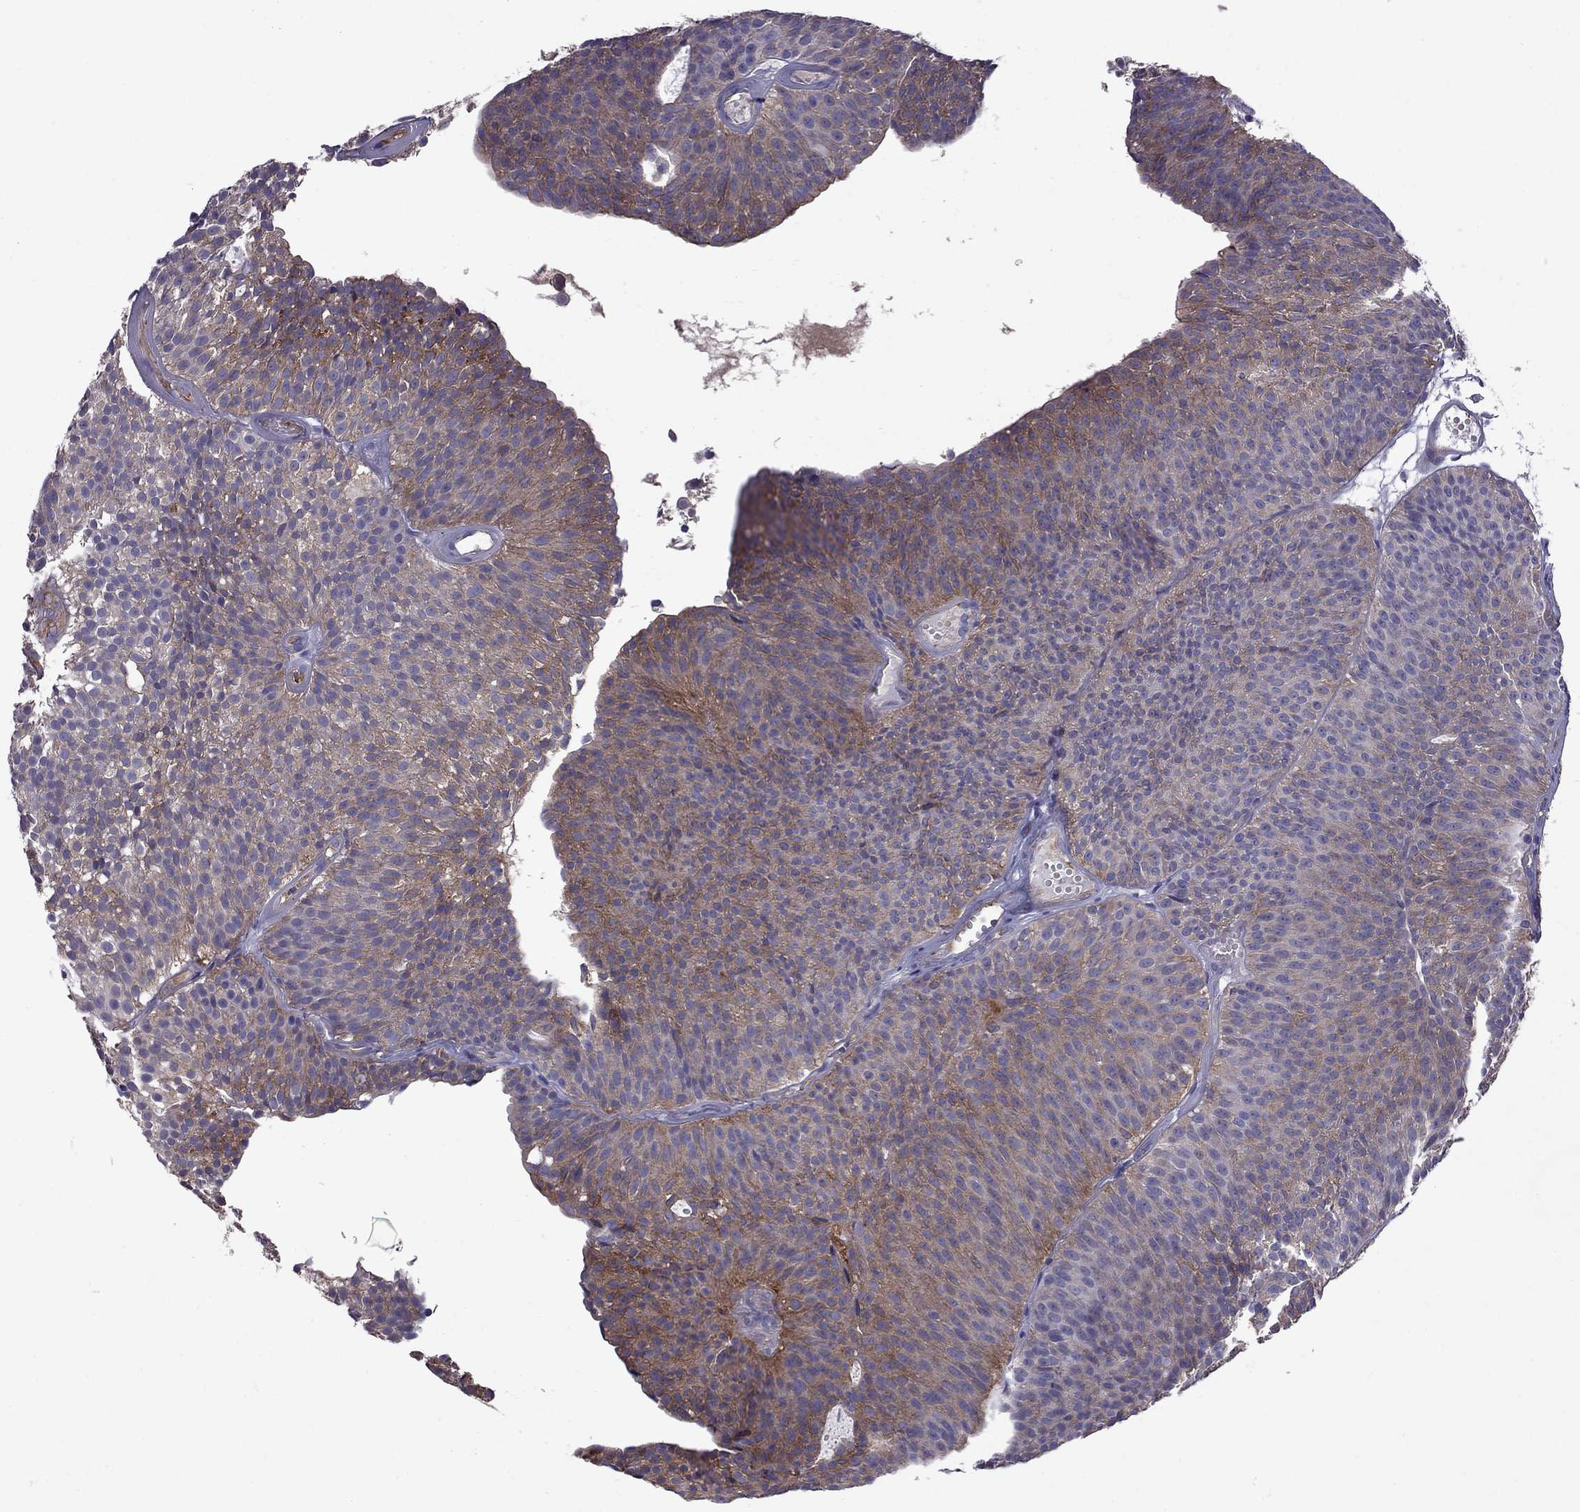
{"staining": {"intensity": "moderate", "quantity": ">75%", "location": "cytoplasmic/membranous"}, "tissue": "urothelial cancer", "cell_type": "Tumor cells", "image_type": "cancer", "snomed": [{"axis": "morphology", "description": "Urothelial carcinoma, Low grade"}, {"axis": "topography", "description": "Urinary bladder"}], "caption": "A high-resolution image shows immunohistochemistry (IHC) staining of urothelial cancer, which reveals moderate cytoplasmic/membranous staining in approximately >75% of tumor cells. (DAB IHC, brown staining for protein, blue staining for nuclei).", "gene": "EIF4E3", "patient": {"sex": "male", "age": 63}}